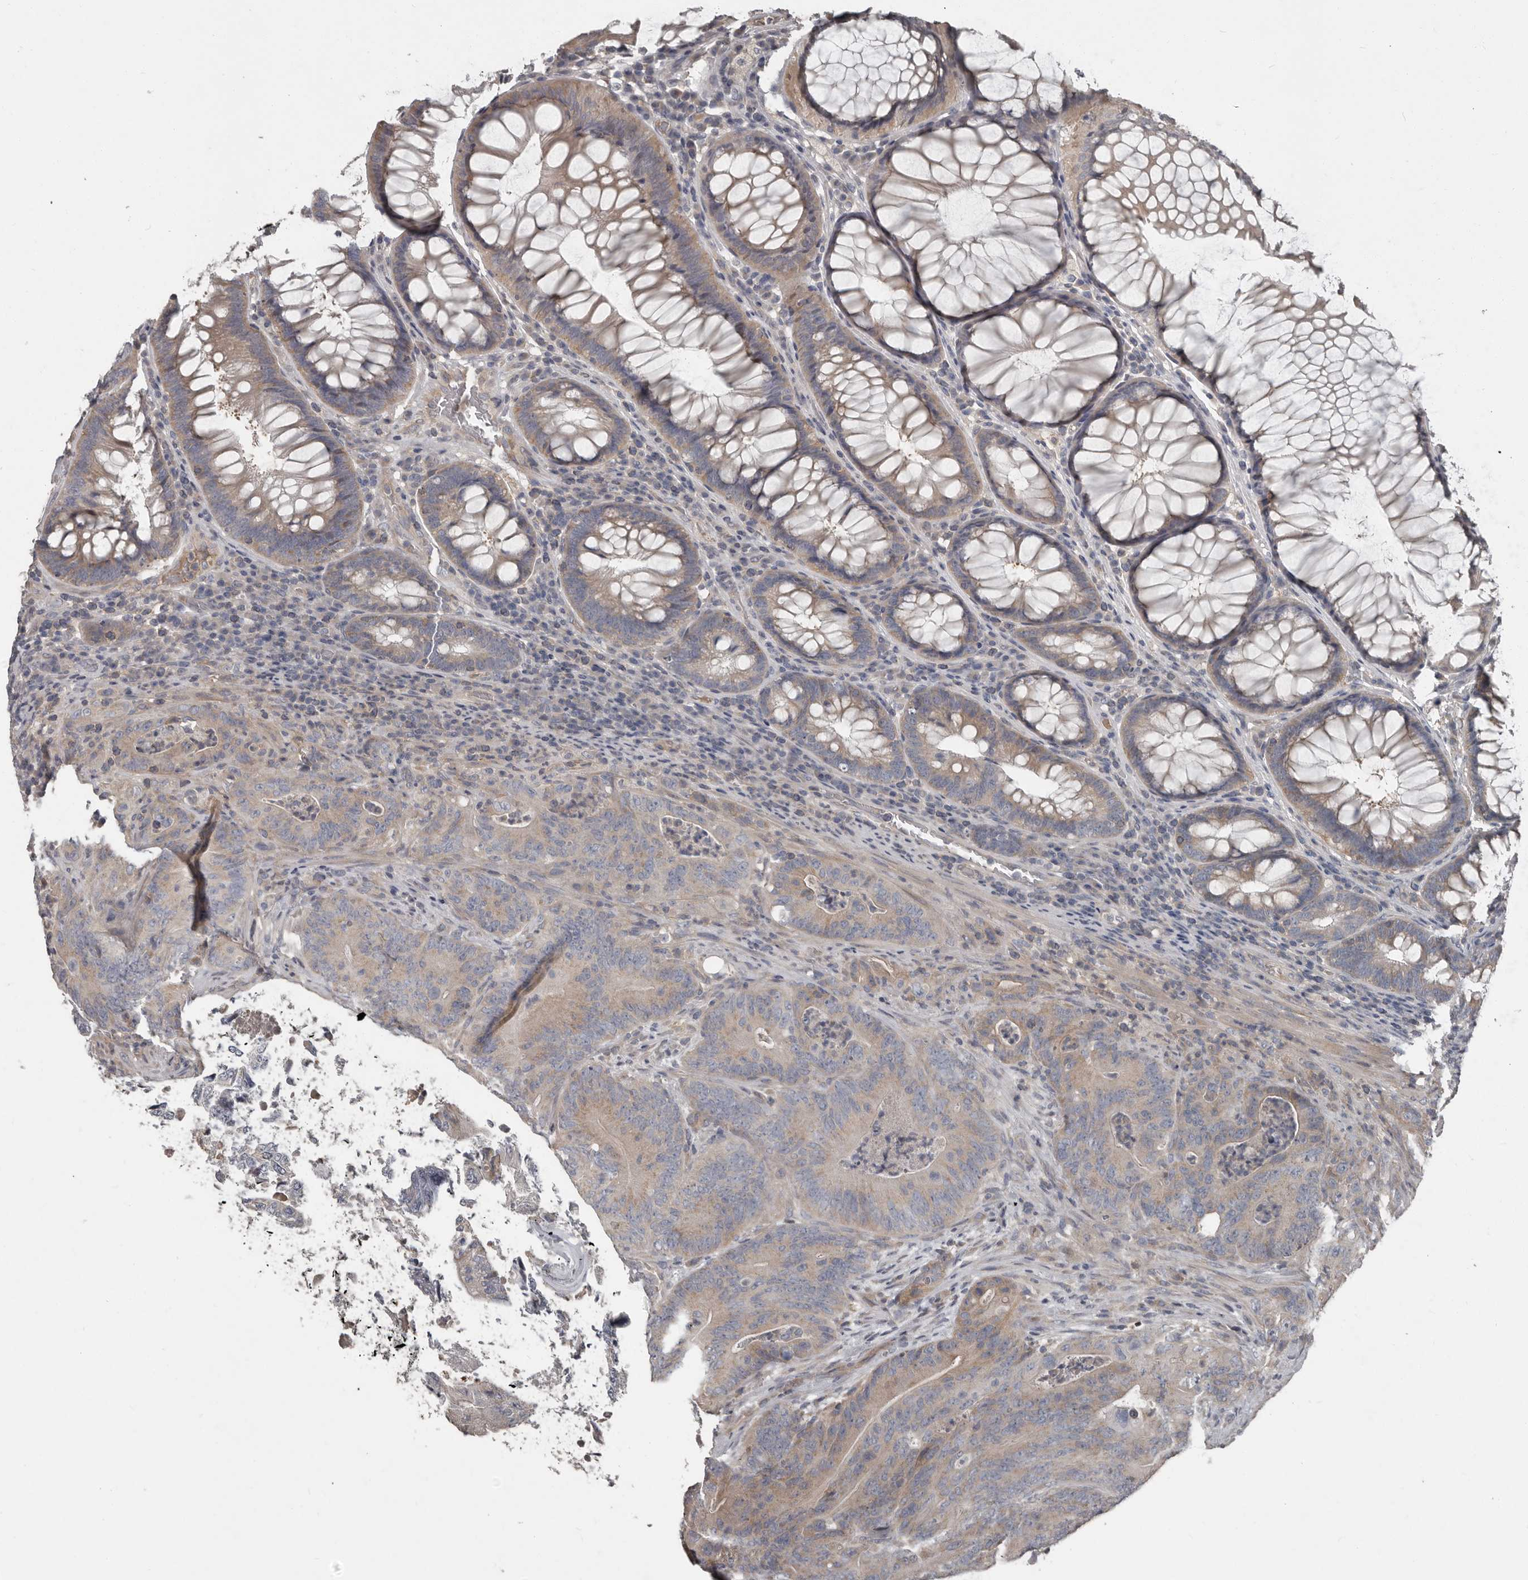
{"staining": {"intensity": "weak", "quantity": ">75%", "location": "cytoplasmic/membranous"}, "tissue": "colorectal cancer", "cell_type": "Tumor cells", "image_type": "cancer", "snomed": [{"axis": "morphology", "description": "Normal tissue, NOS"}, {"axis": "topography", "description": "Colon"}], "caption": "DAB immunohistochemical staining of colorectal cancer exhibits weak cytoplasmic/membranous protein staining in about >75% of tumor cells.", "gene": "CA6", "patient": {"sex": "female", "age": 82}}